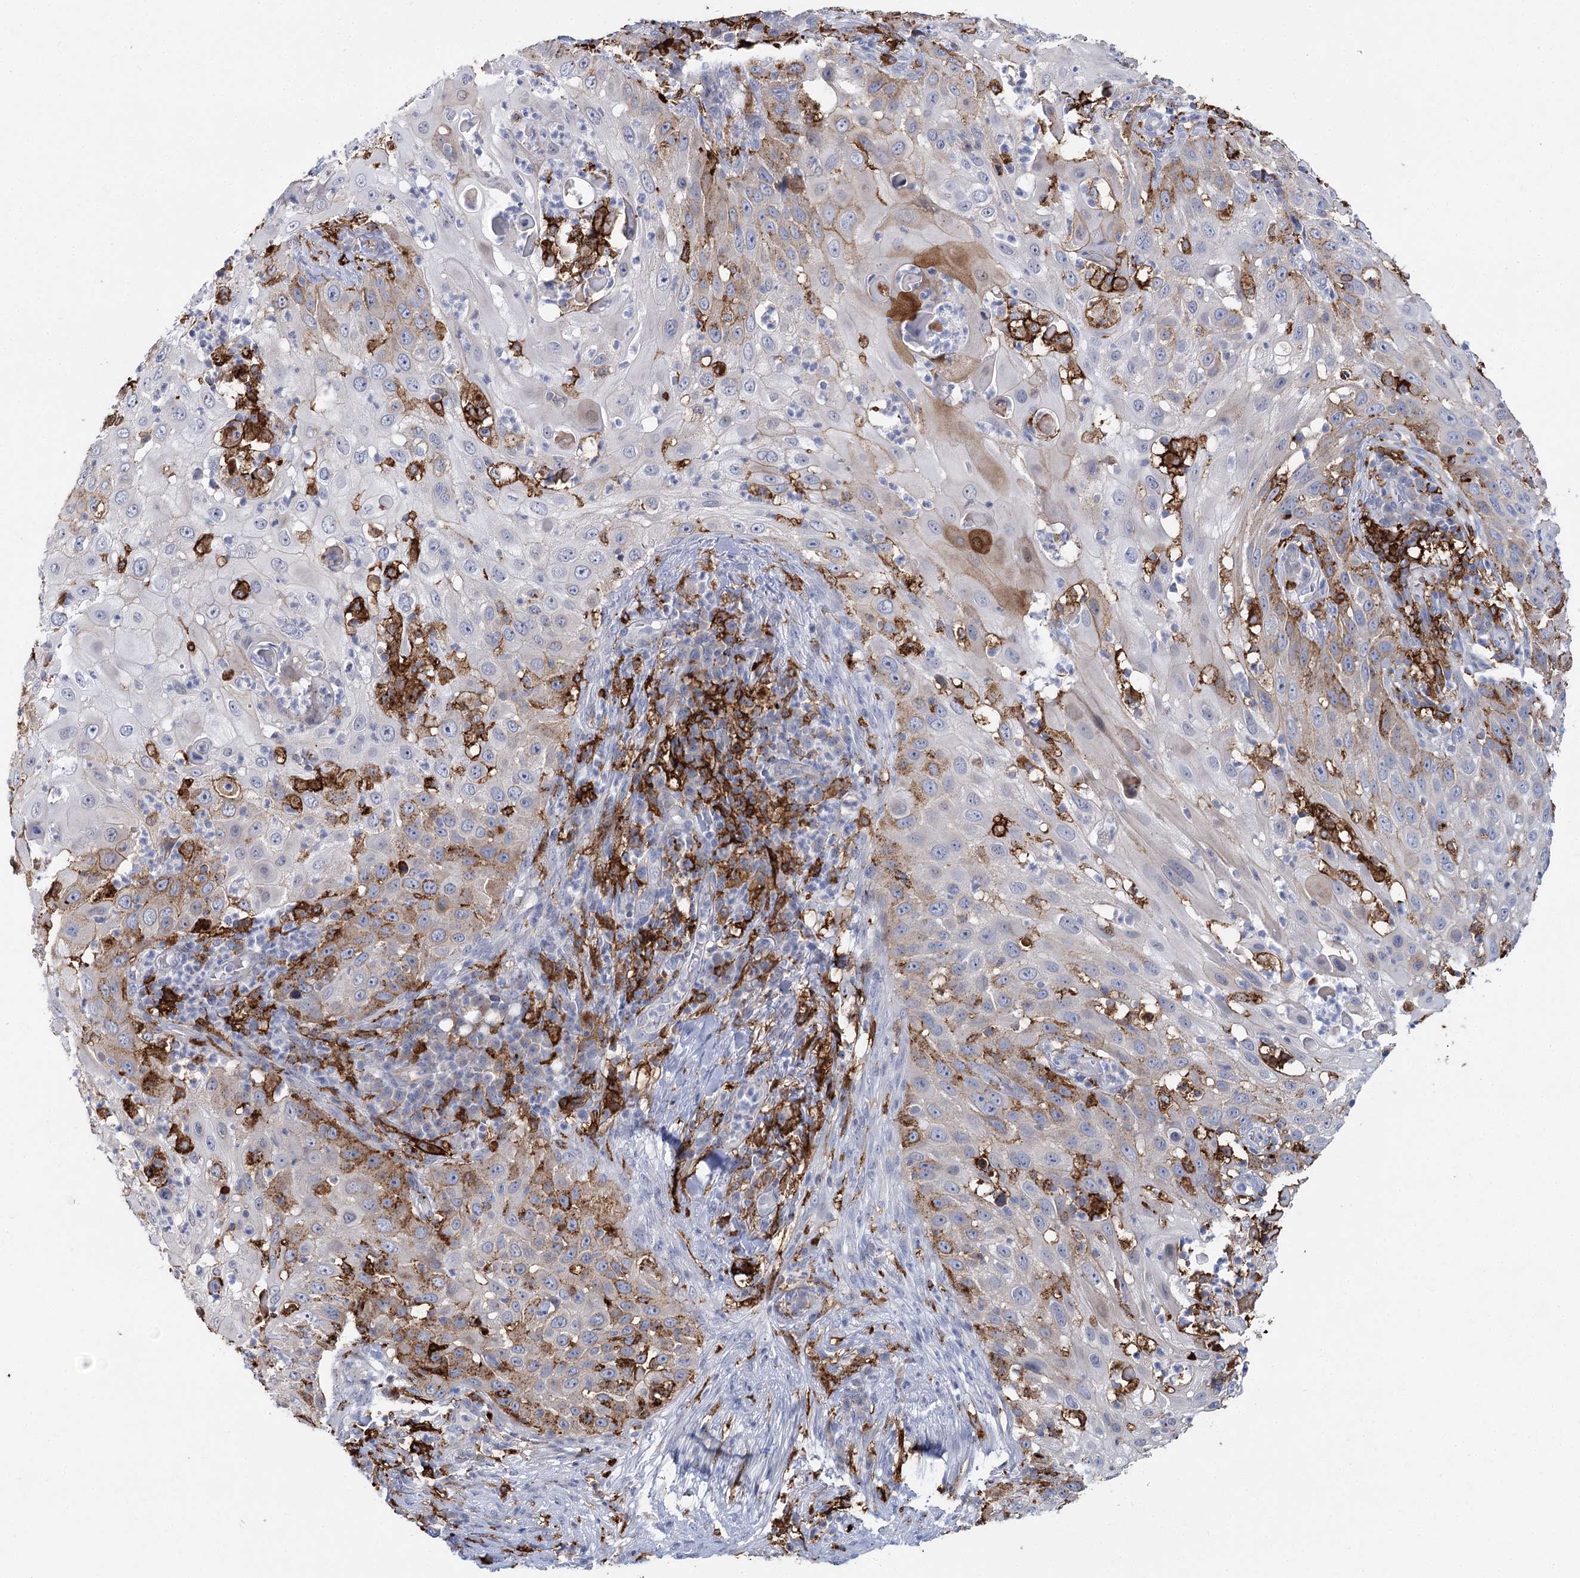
{"staining": {"intensity": "moderate", "quantity": "<25%", "location": "cytoplasmic/membranous"}, "tissue": "skin cancer", "cell_type": "Tumor cells", "image_type": "cancer", "snomed": [{"axis": "morphology", "description": "Squamous cell carcinoma, NOS"}, {"axis": "topography", "description": "Skin"}], "caption": "This is a histology image of immunohistochemistry staining of squamous cell carcinoma (skin), which shows moderate expression in the cytoplasmic/membranous of tumor cells.", "gene": "PIWIL4", "patient": {"sex": "female", "age": 44}}